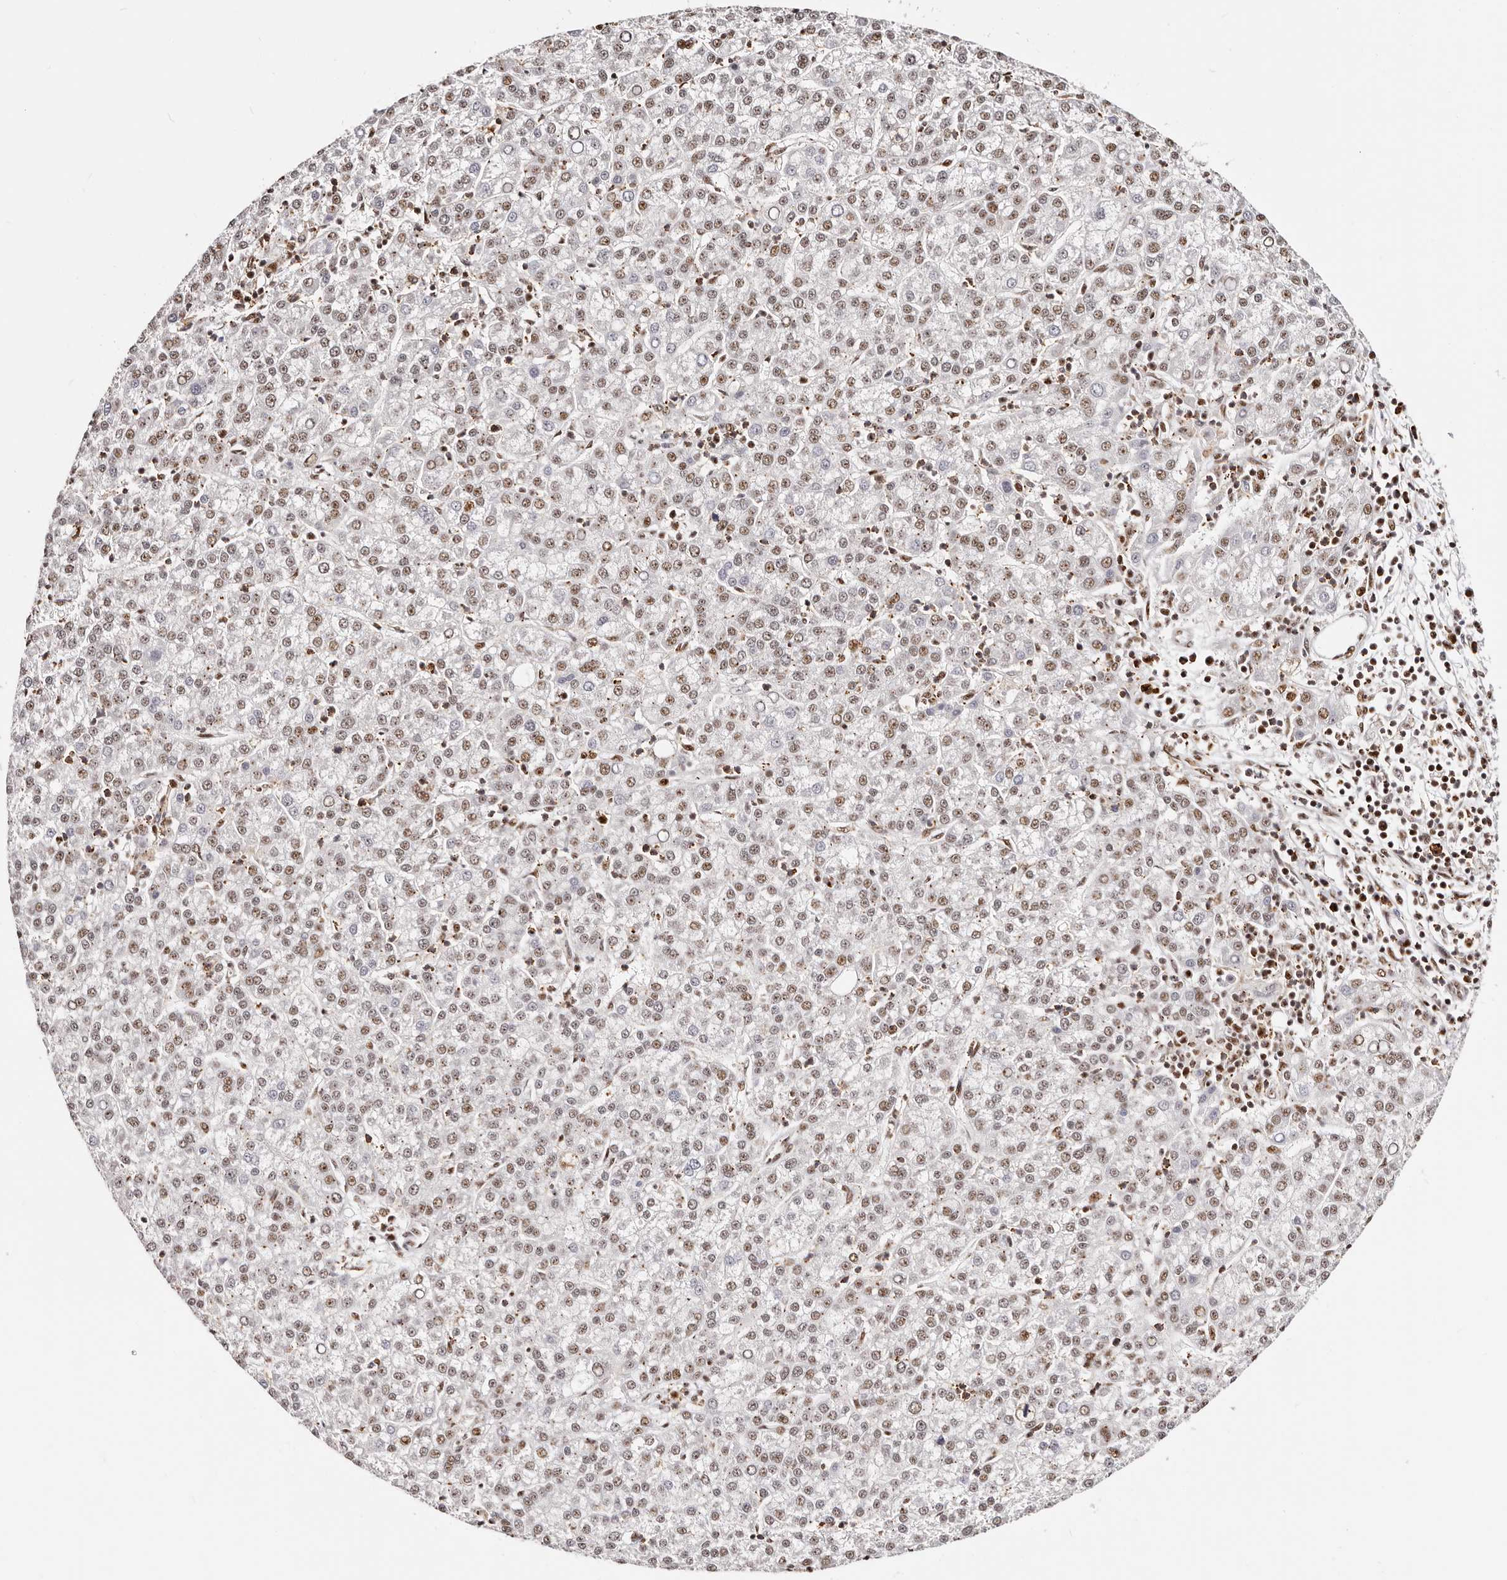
{"staining": {"intensity": "moderate", "quantity": ">75%", "location": "nuclear"}, "tissue": "liver cancer", "cell_type": "Tumor cells", "image_type": "cancer", "snomed": [{"axis": "morphology", "description": "Carcinoma, Hepatocellular, NOS"}, {"axis": "topography", "description": "Liver"}], "caption": "Immunohistochemical staining of human liver hepatocellular carcinoma reveals moderate nuclear protein staining in approximately >75% of tumor cells.", "gene": "IQGAP3", "patient": {"sex": "female", "age": 58}}